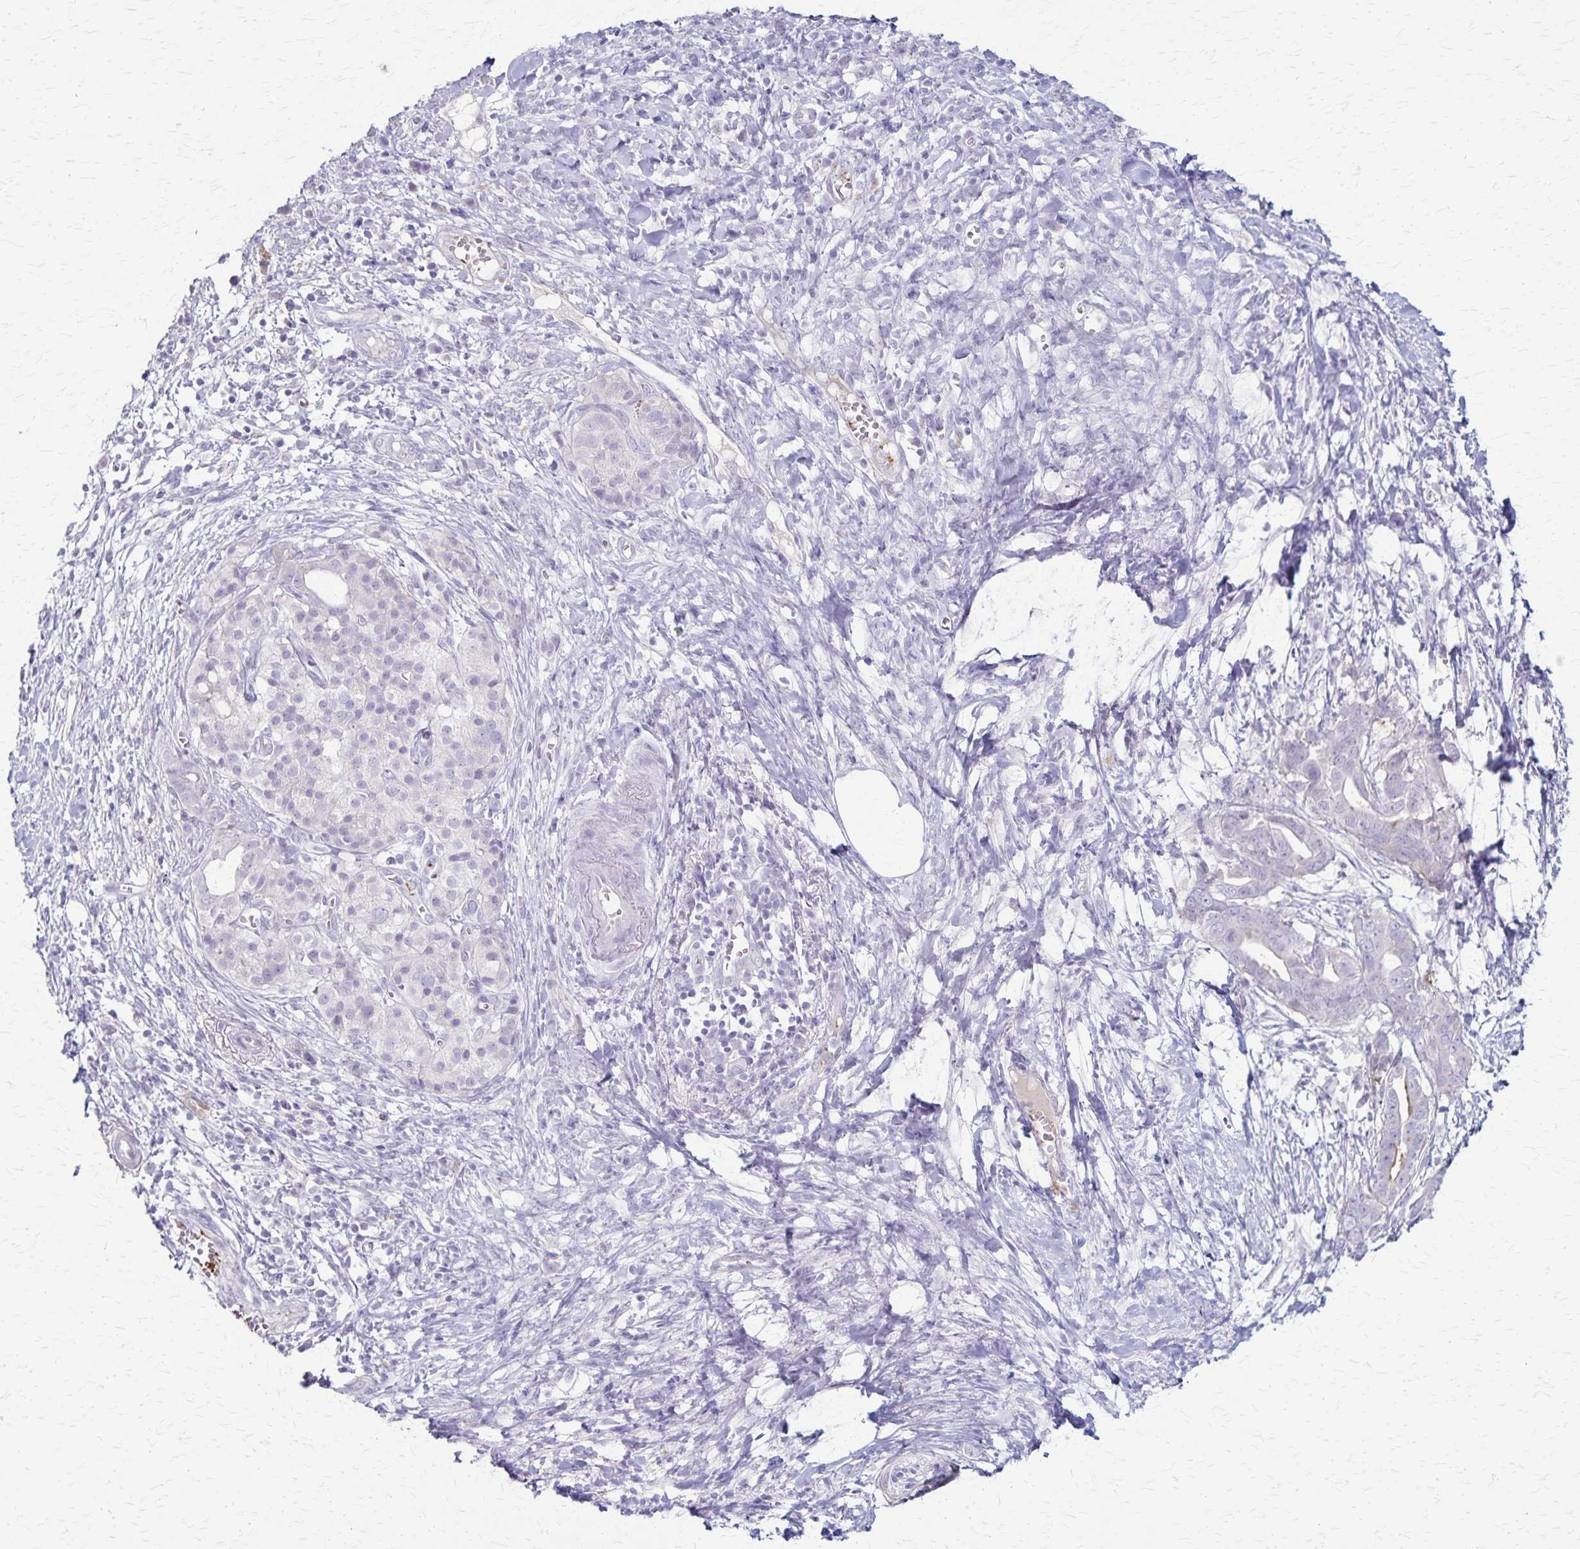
{"staining": {"intensity": "negative", "quantity": "none", "location": "none"}, "tissue": "pancreatic cancer", "cell_type": "Tumor cells", "image_type": "cancer", "snomed": [{"axis": "morphology", "description": "Adenocarcinoma, NOS"}, {"axis": "topography", "description": "Pancreas"}], "caption": "A high-resolution photomicrograph shows IHC staining of pancreatic cancer (adenocarcinoma), which shows no significant positivity in tumor cells.", "gene": "RASL10B", "patient": {"sex": "male", "age": 61}}